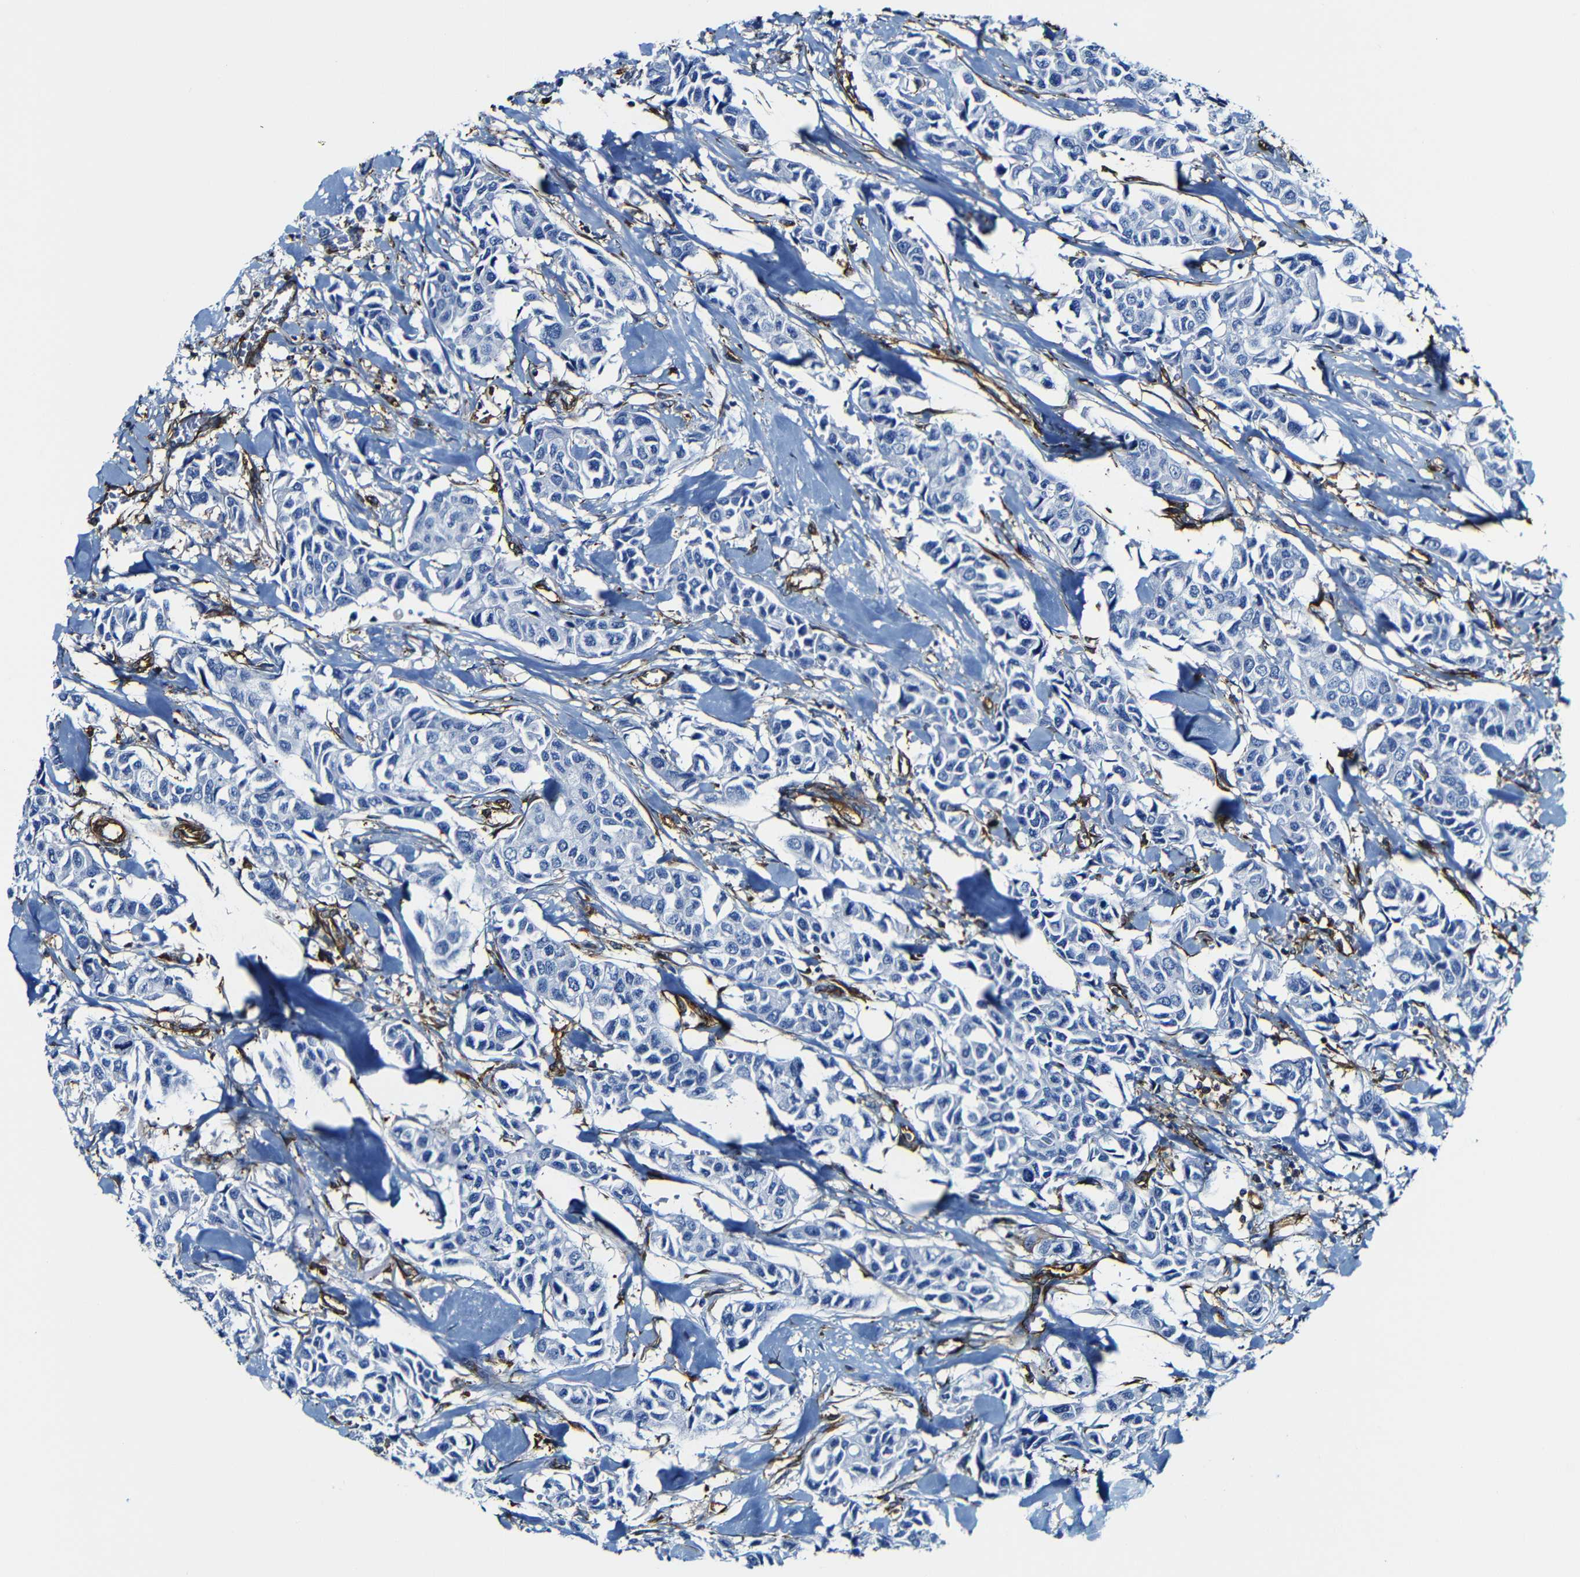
{"staining": {"intensity": "negative", "quantity": "none", "location": "none"}, "tissue": "breast cancer", "cell_type": "Tumor cells", "image_type": "cancer", "snomed": [{"axis": "morphology", "description": "Duct carcinoma"}, {"axis": "topography", "description": "Breast"}], "caption": "Tumor cells are negative for protein expression in human breast intraductal carcinoma.", "gene": "MSN", "patient": {"sex": "female", "age": 80}}